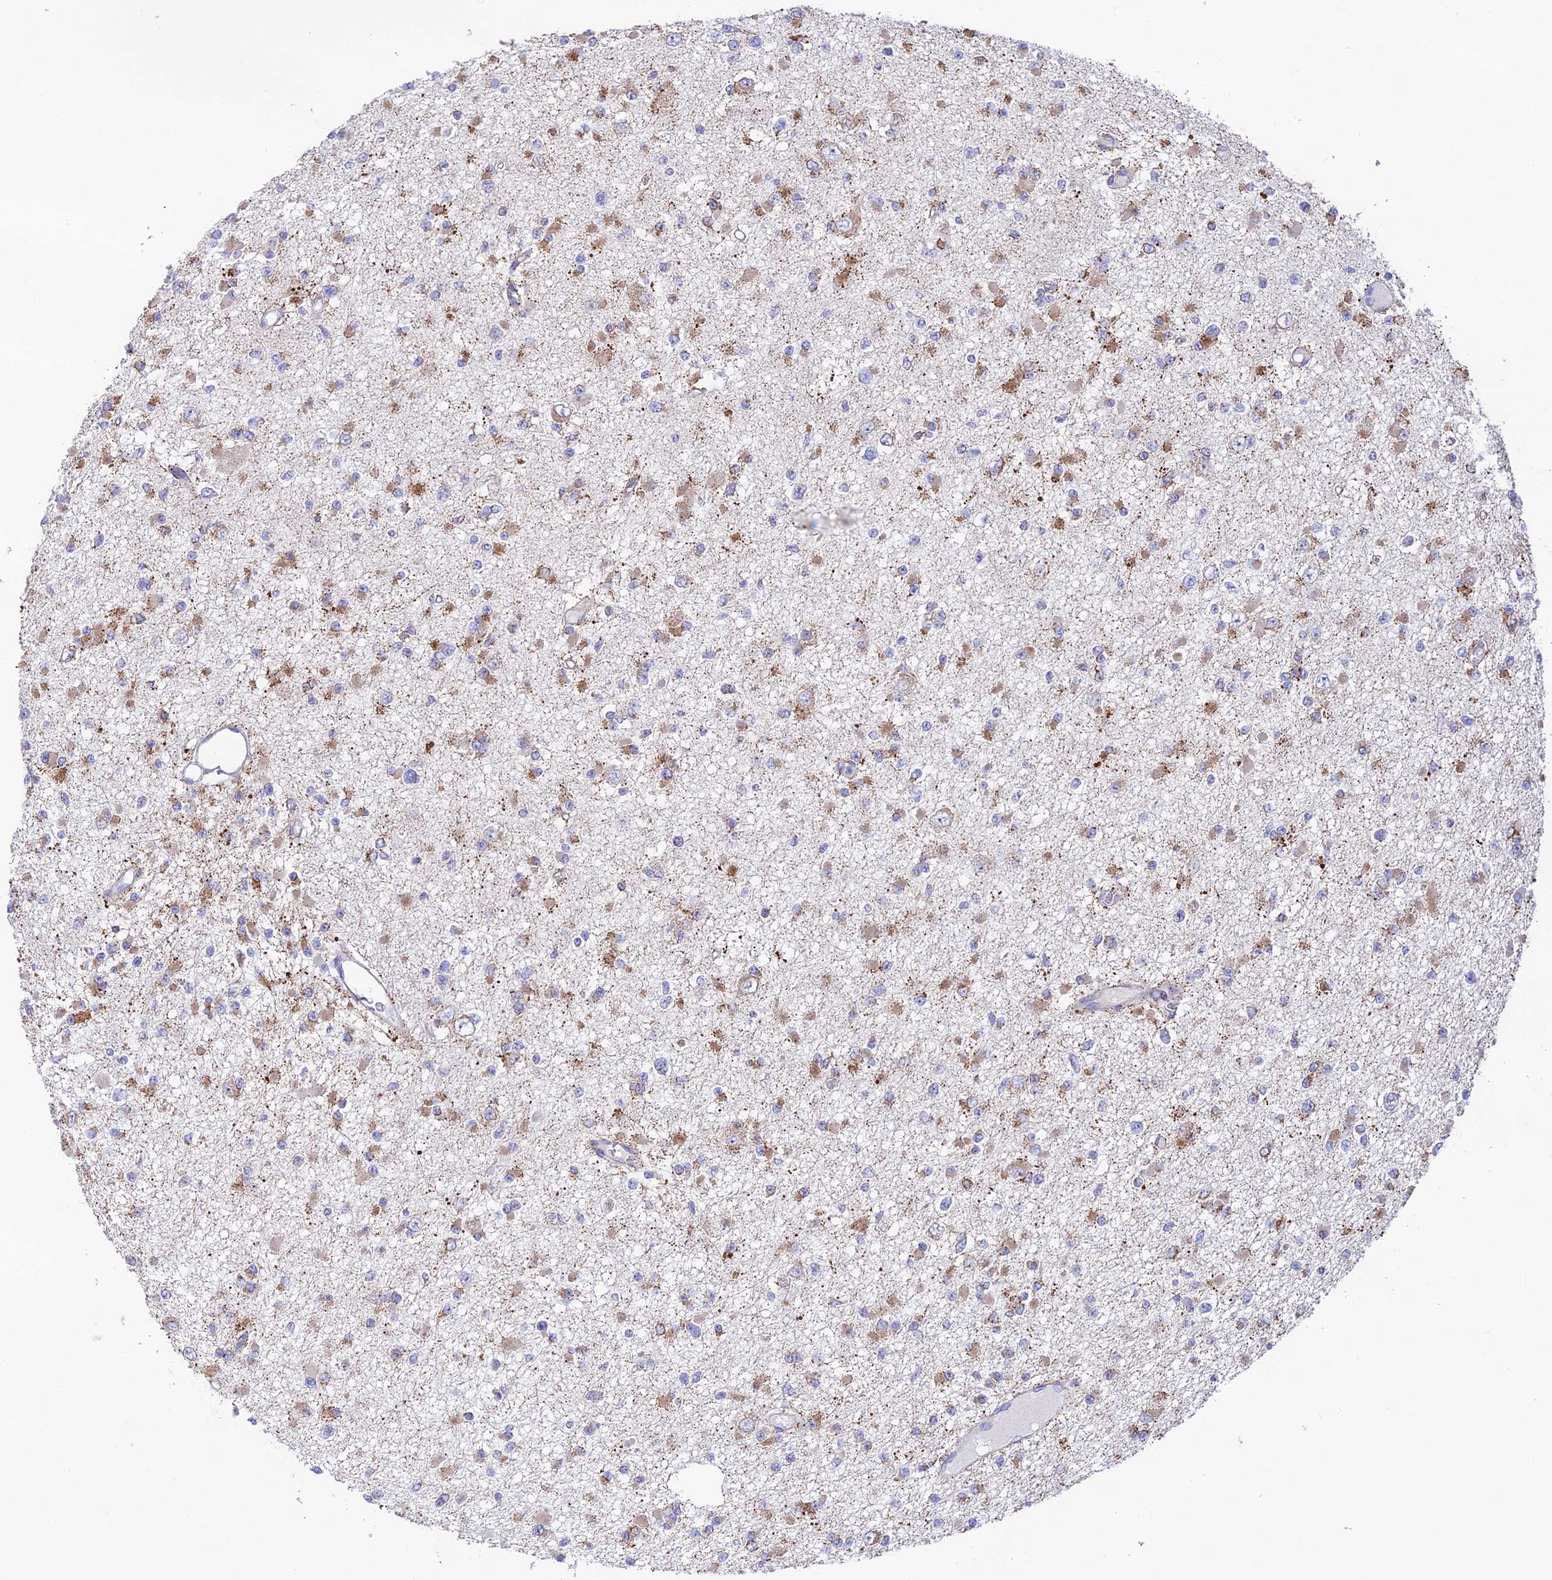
{"staining": {"intensity": "moderate", "quantity": "25%-75%", "location": "cytoplasmic/membranous"}, "tissue": "glioma", "cell_type": "Tumor cells", "image_type": "cancer", "snomed": [{"axis": "morphology", "description": "Glioma, malignant, Low grade"}, {"axis": "topography", "description": "Brain"}], "caption": "About 25%-75% of tumor cells in glioma reveal moderate cytoplasmic/membranous protein positivity as visualized by brown immunohistochemical staining.", "gene": "HSDL2", "patient": {"sex": "female", "age": 22}}